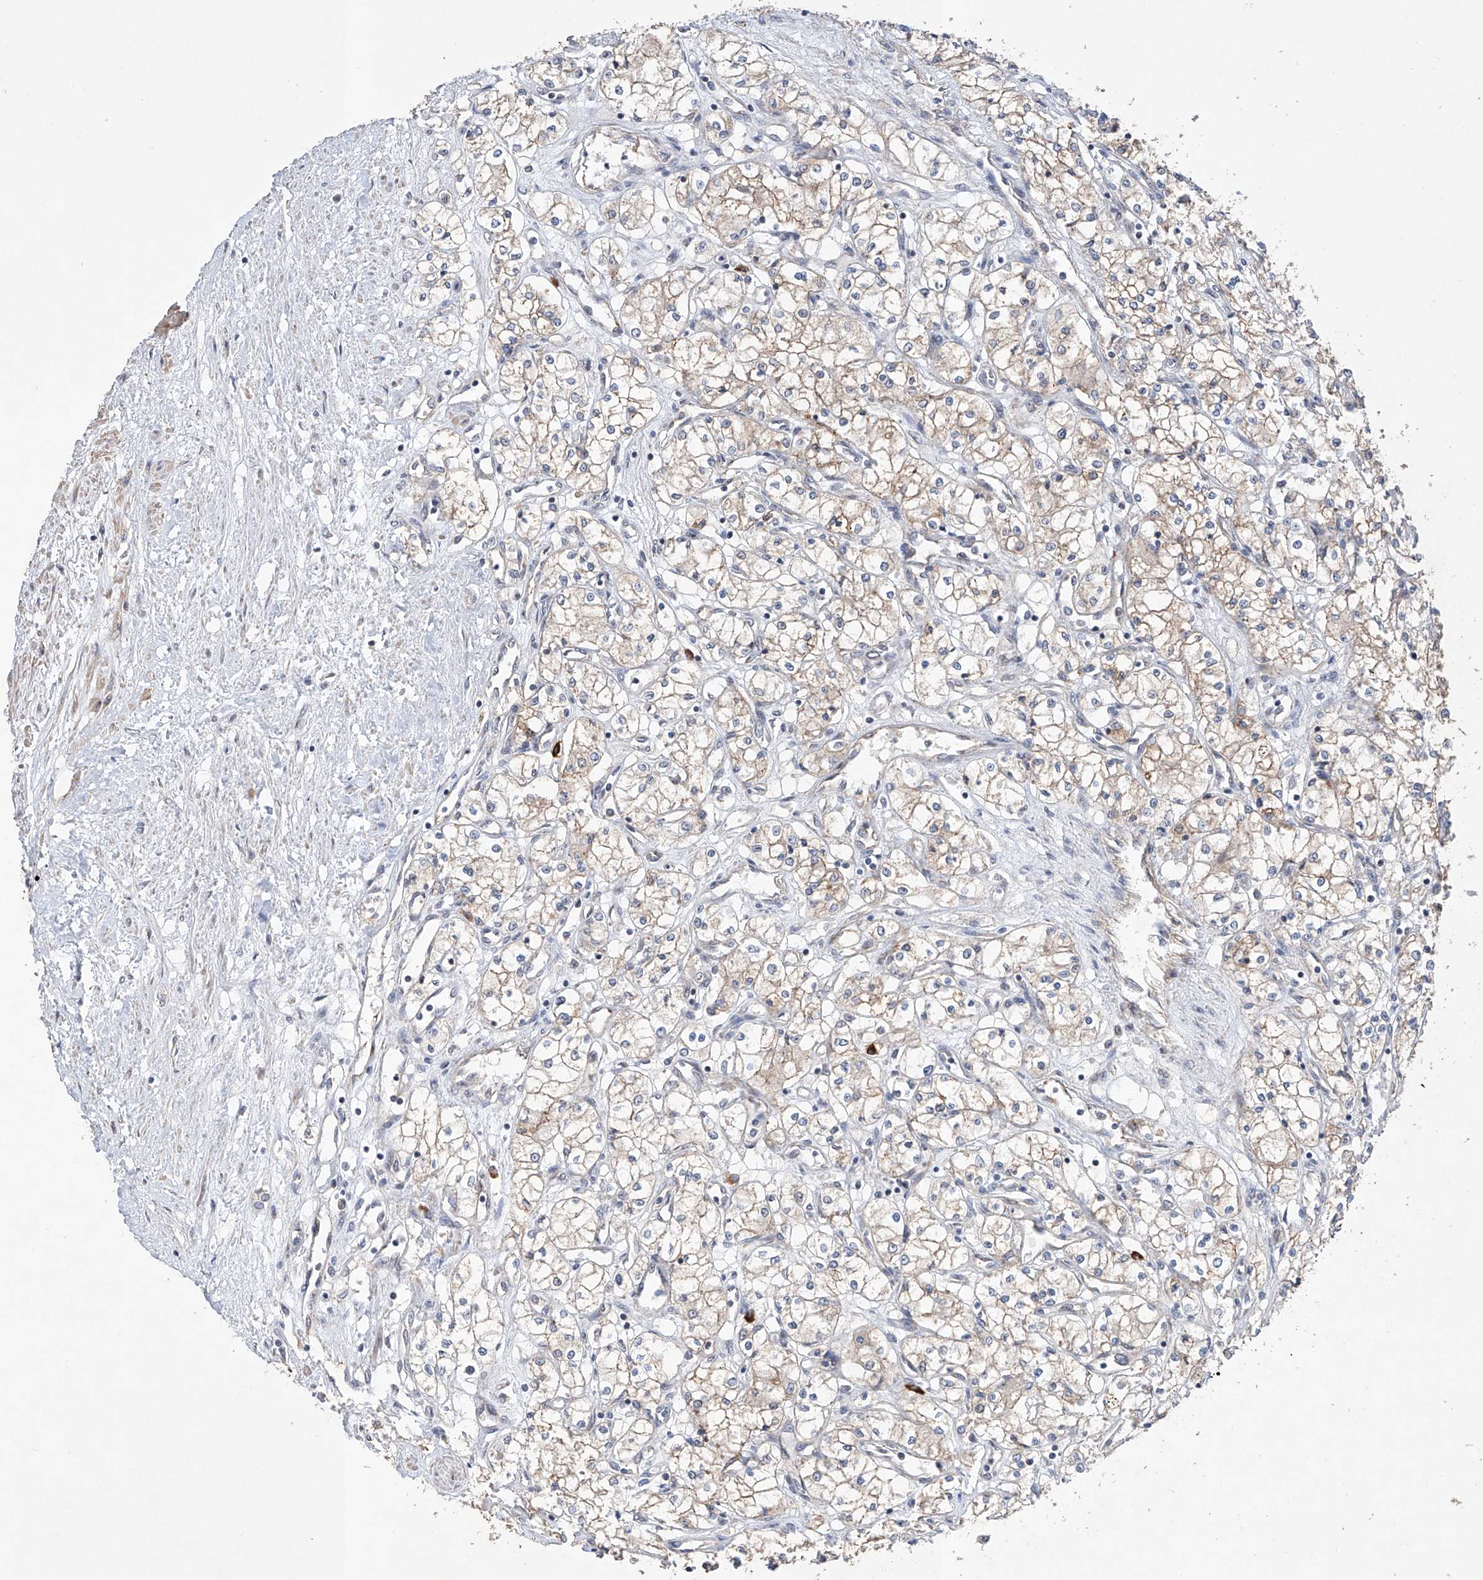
{"staining": {"intensity": "weak", "quantity": ">75%", "location": "cytoplasmic/membranous"}, "tissue": "renal cancer", "cell_type": "Tumor cells", "image_type": "cancer", "snomed": [{"axis": "morphology", "description": "Adenocarcinoma, NOS"}, {"axis": "topography", "description": "Kidney"}], "caption": "Tumor cells reveal low levels of weak cytoplasmic/membranous expression in approximately >75% of cells in renal cancer.", "gene": "AFG1L", "patient": {"sex": "male", "age": 59}}